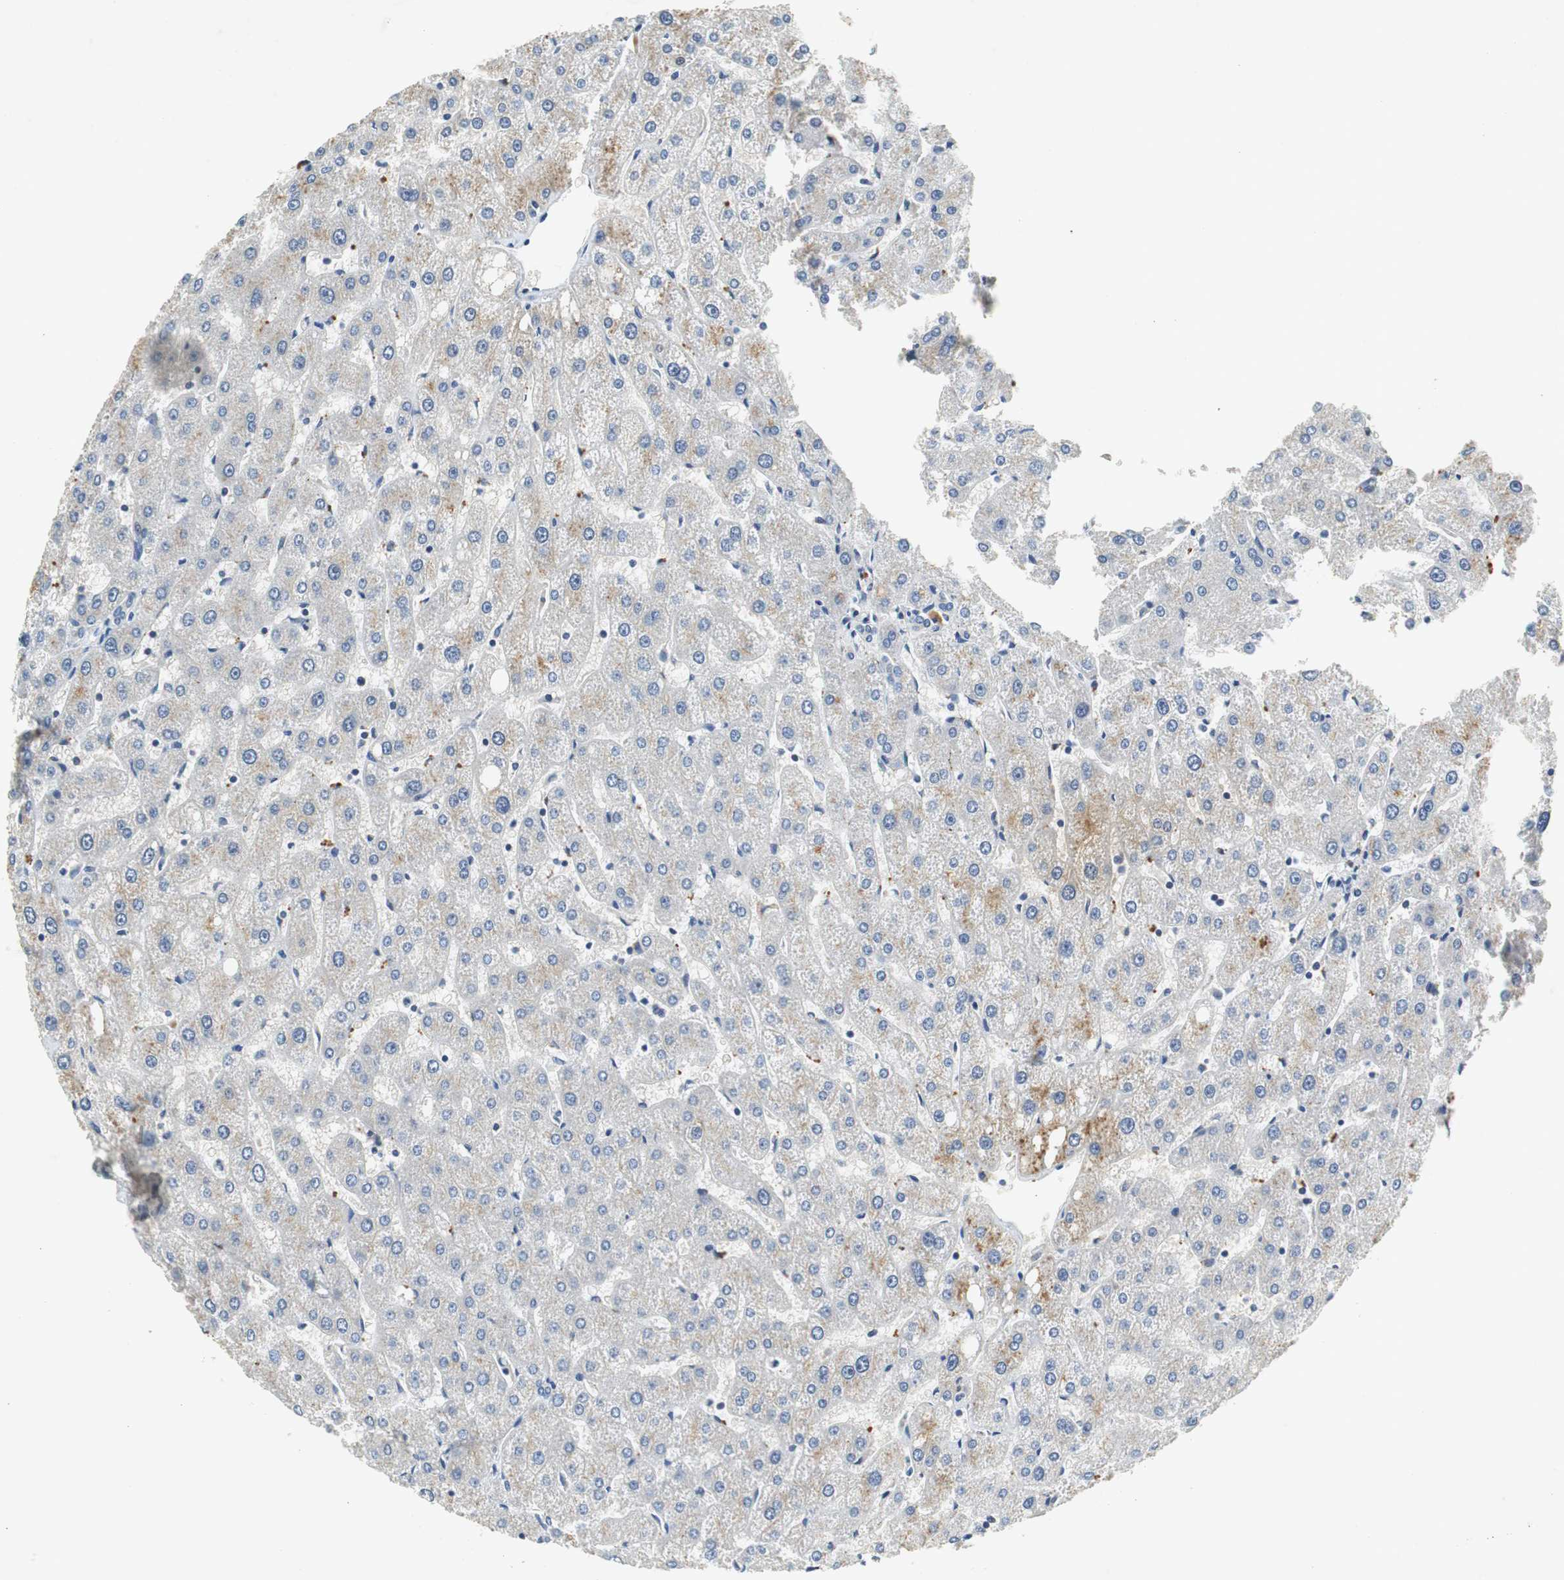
{"staining": {"intensity": "weak", "quantity": "25%-75%", "location": "cytoplasmic/membranous"}, "tissue": "liver", "cell_type": "Cholangiocytes", "image_type": "normal", "snomed": [{"axis": "morphology", "description": "Normal tissue, NOS"}, {"axis": "topography", "description": "Liver"}], "caption": "Brown immunohistochemical staining in unremarkable human liver demonstrates weak cytoplasmic/membranous expression in about 25%-75% of cholangiocytes. Immunohistochemistry (ihc) stains the protein in brown and the nuclei are stained blue.", "gene": "GLCCI1", "patient": {"sex": "male", "age": 67}}